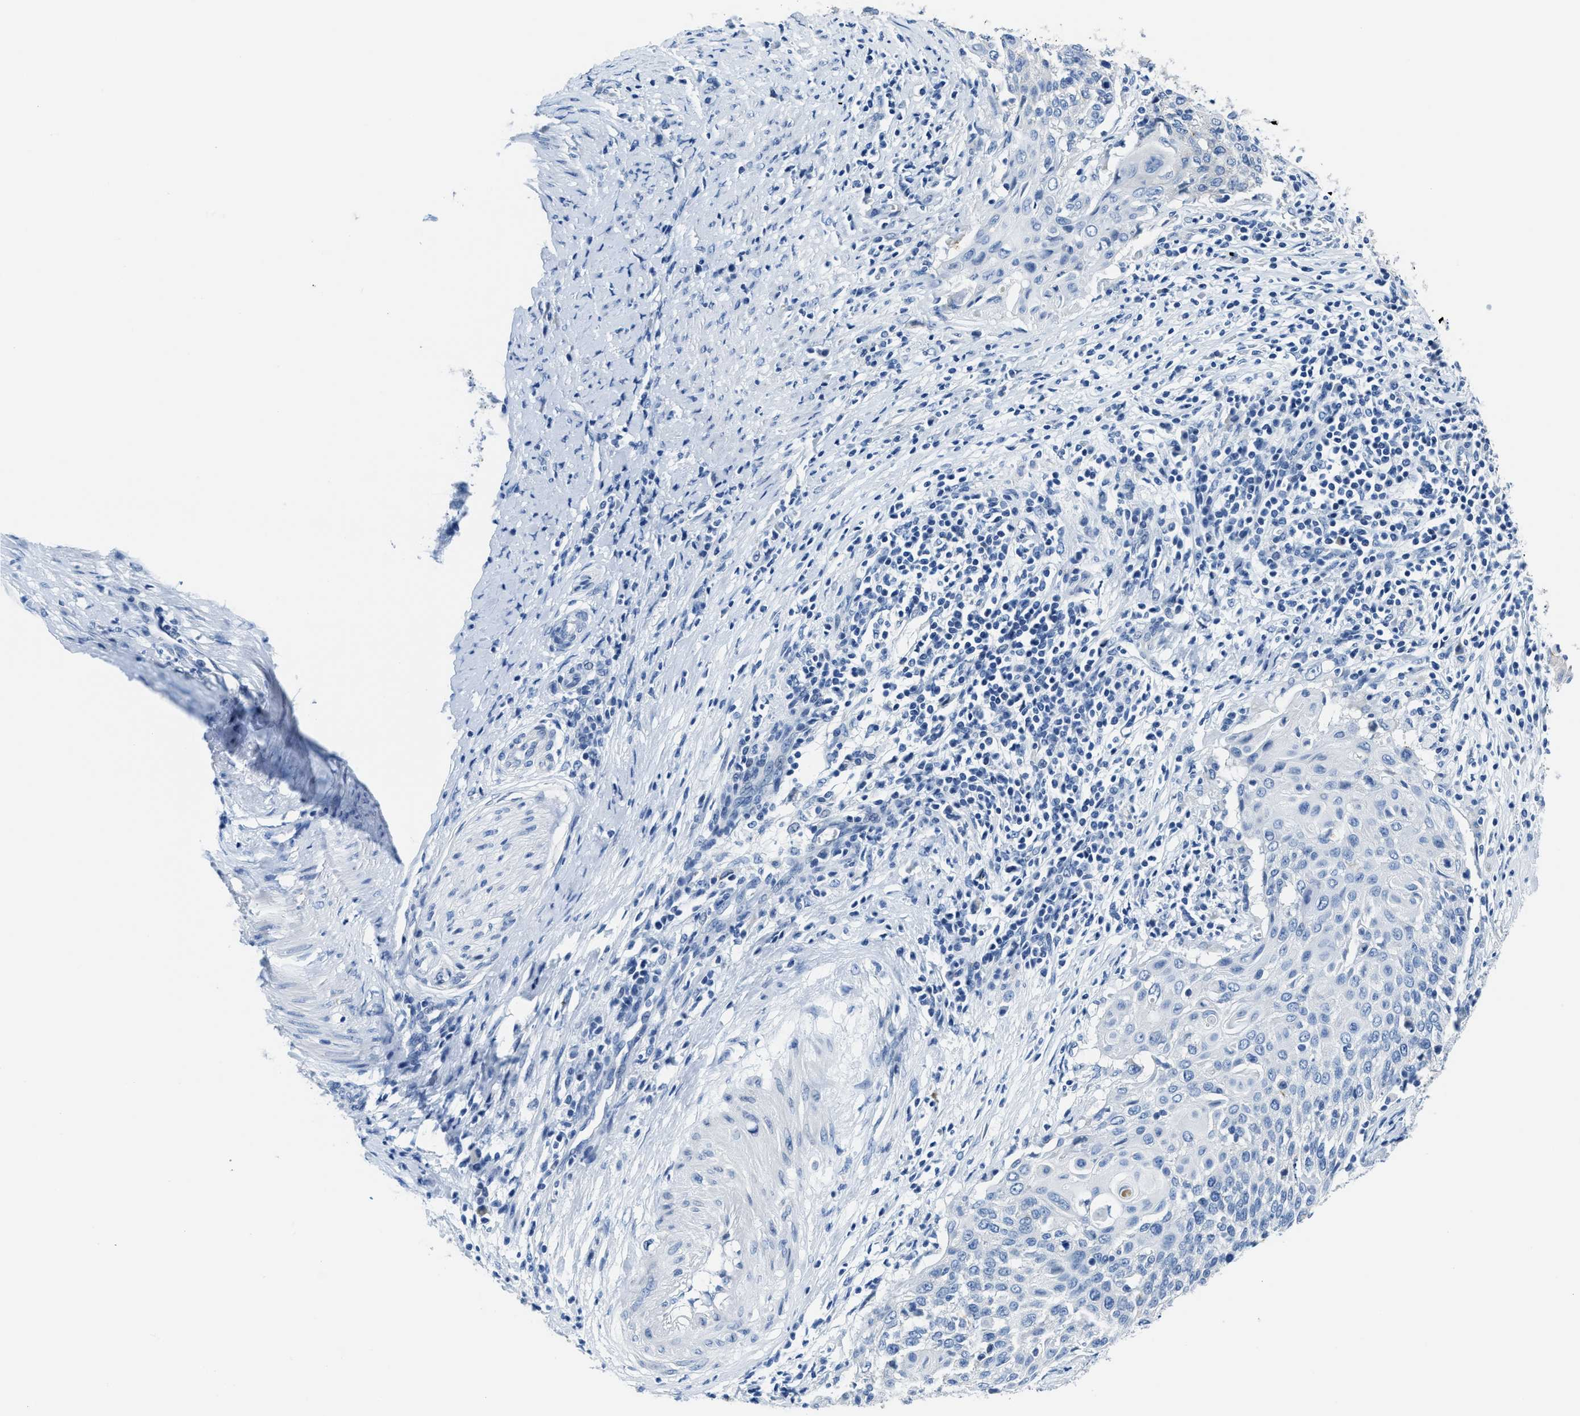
{"staining": {"intensity": "negative", "quantity": "none", "location": "none"}, "tissue": "cervical cancer", "cell_type": "Tumor cells", "image_type": "cancer", "snomed": [{"axis": "morphology", "description": "Squamous cell carcinoma, NOS"}, {"axis": "topography", "description": "Cervix"}], "caption": "Photomicrograph shows no protein staining in tumor cells of squamous cell carcinoma (cervical) tissue. The staining is performed using DAB brown chromogen with nuclei counter-stained in using hematoxylin.", "gene": "ASZ1", "patient": {"sex": "female", "age": 39}}